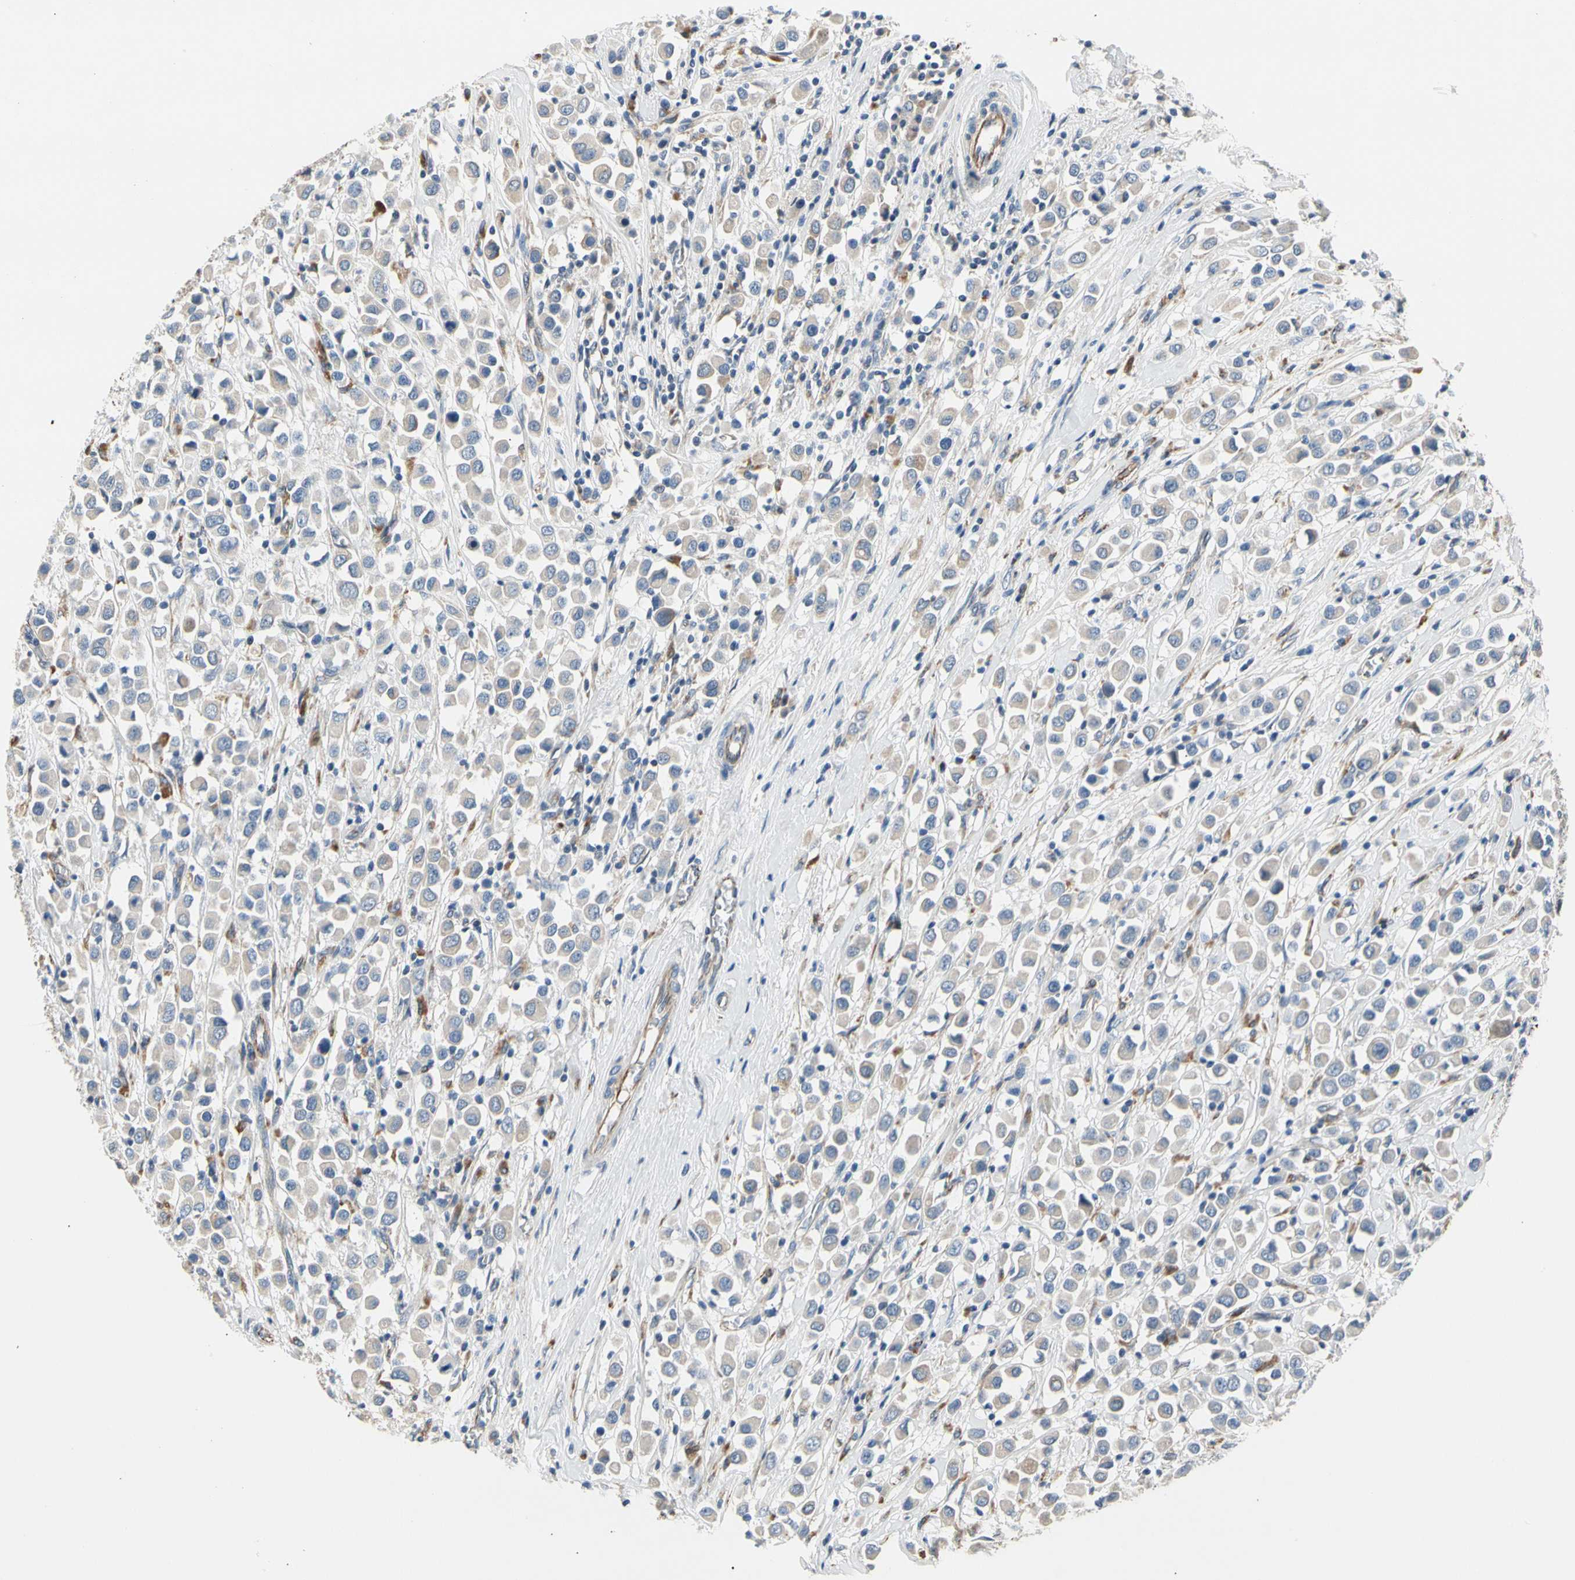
{"staining": {"intensity": "negative", "quantity": "none", "location": "none"}, "tissue": "breast cancer", "cell_type": "Tumor cells", "image_type": "cancer", "snomed": [{"axis": "morphology", "description": "Duct carcinoma"}, {"axis": "topography", "description": "Breast"}], "caption": "The histopathology image exhibits no staining of tumor cells in breast cancer (infiltrating ductal carcinoma).", "gene": "LGR6", "patient": {"sex": "female", "age": 61}}